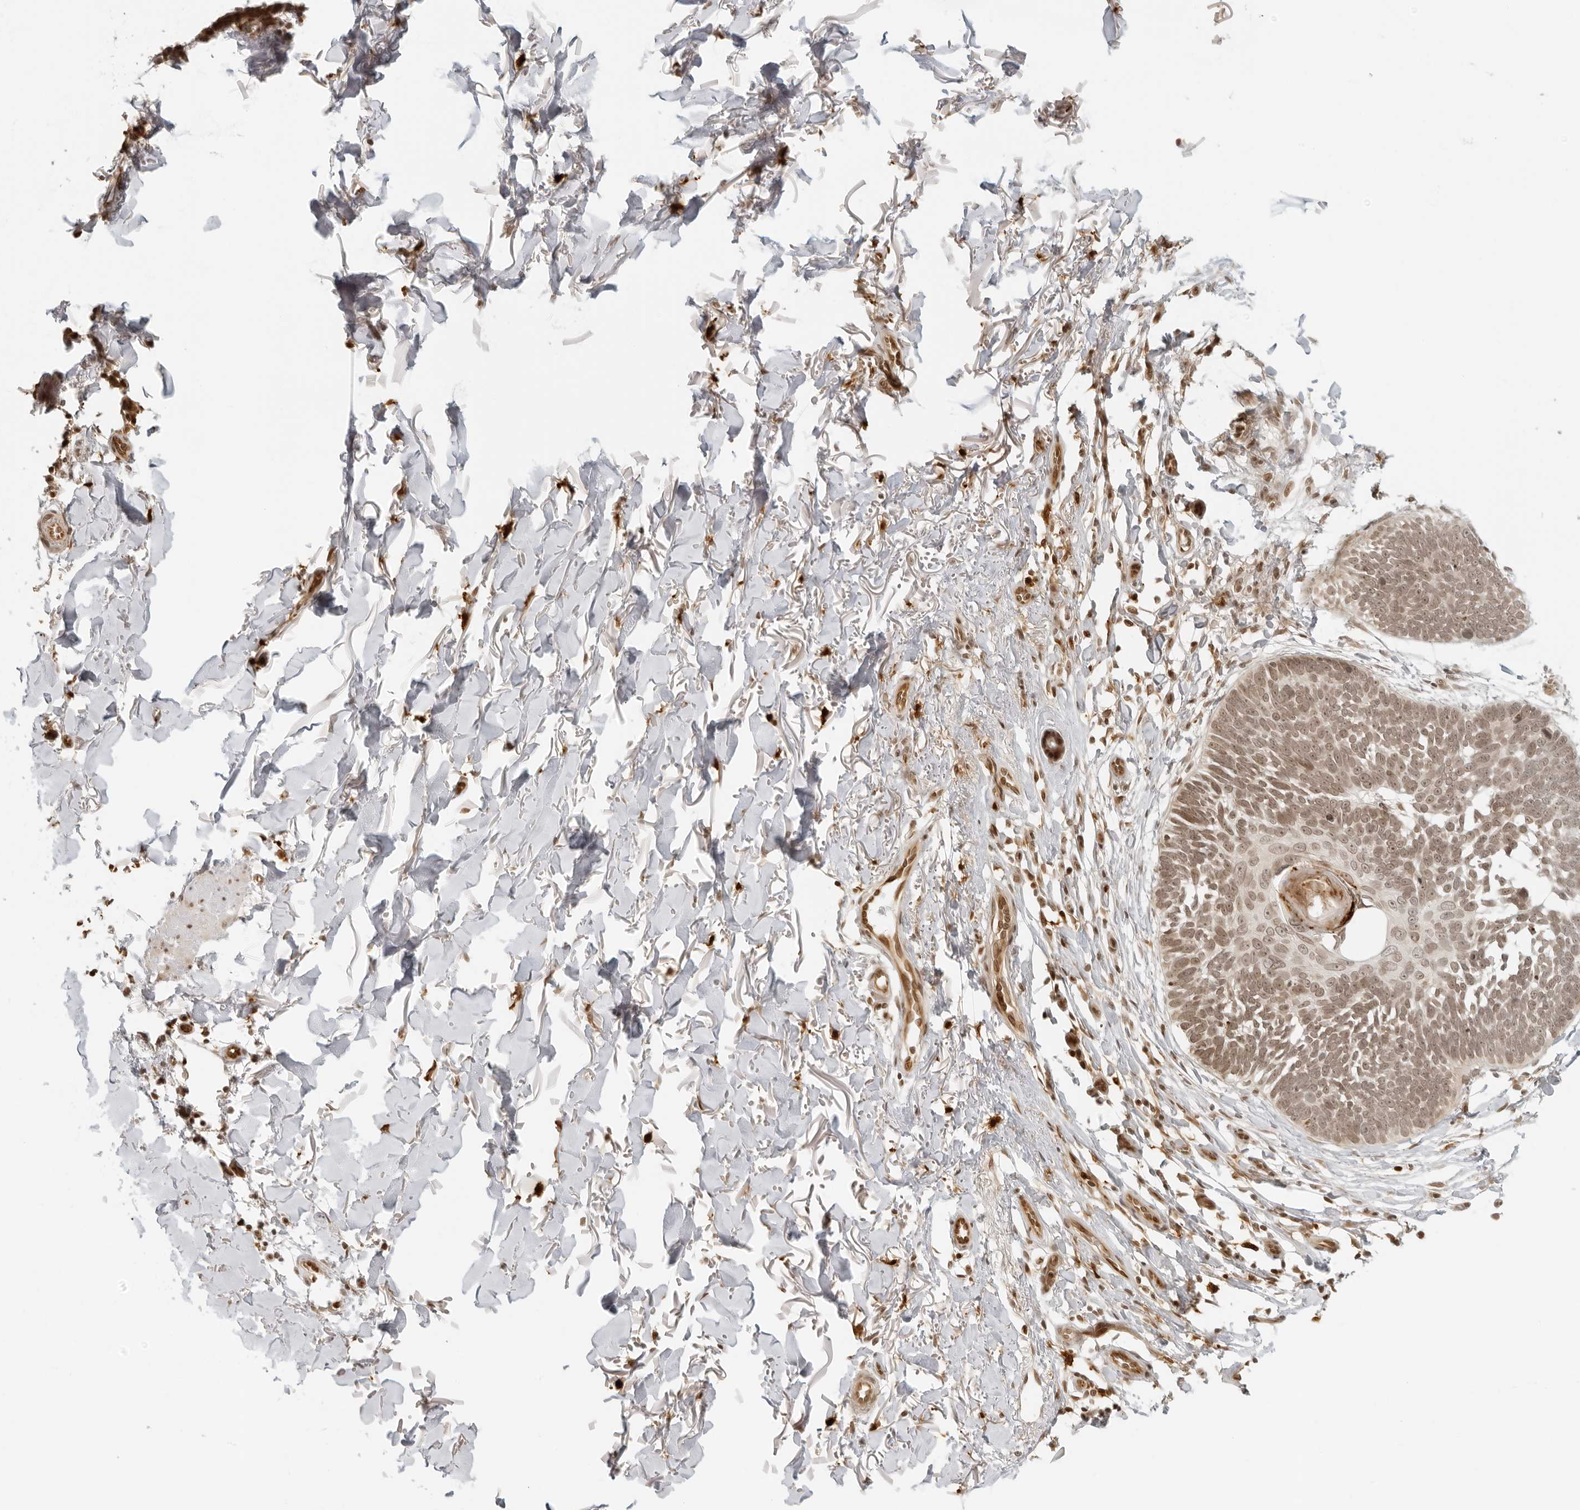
{"staining": {"intensity": "moderate", "quantity": ">75%", "location": "nuclear"}, "tissue": "skin cancer", "cell_type": "Tumor cells", "image_type": "cancer", "snomed": [{"axis": "morphology", "description": "Normal tissue, NOS"}, {"axis": "morphology", "description": "Basal cell carcinoma"}, {"axis": "topography", "description": "Skin"}], "caption": "Immunohistochemical staining of human skin basal cell carcinoma shows medium levels of moderate nuclear protein positivity in about >75% of tumor cells.", "gene": "ZNF407", "patient": {"sex": "male", "age": 77}}